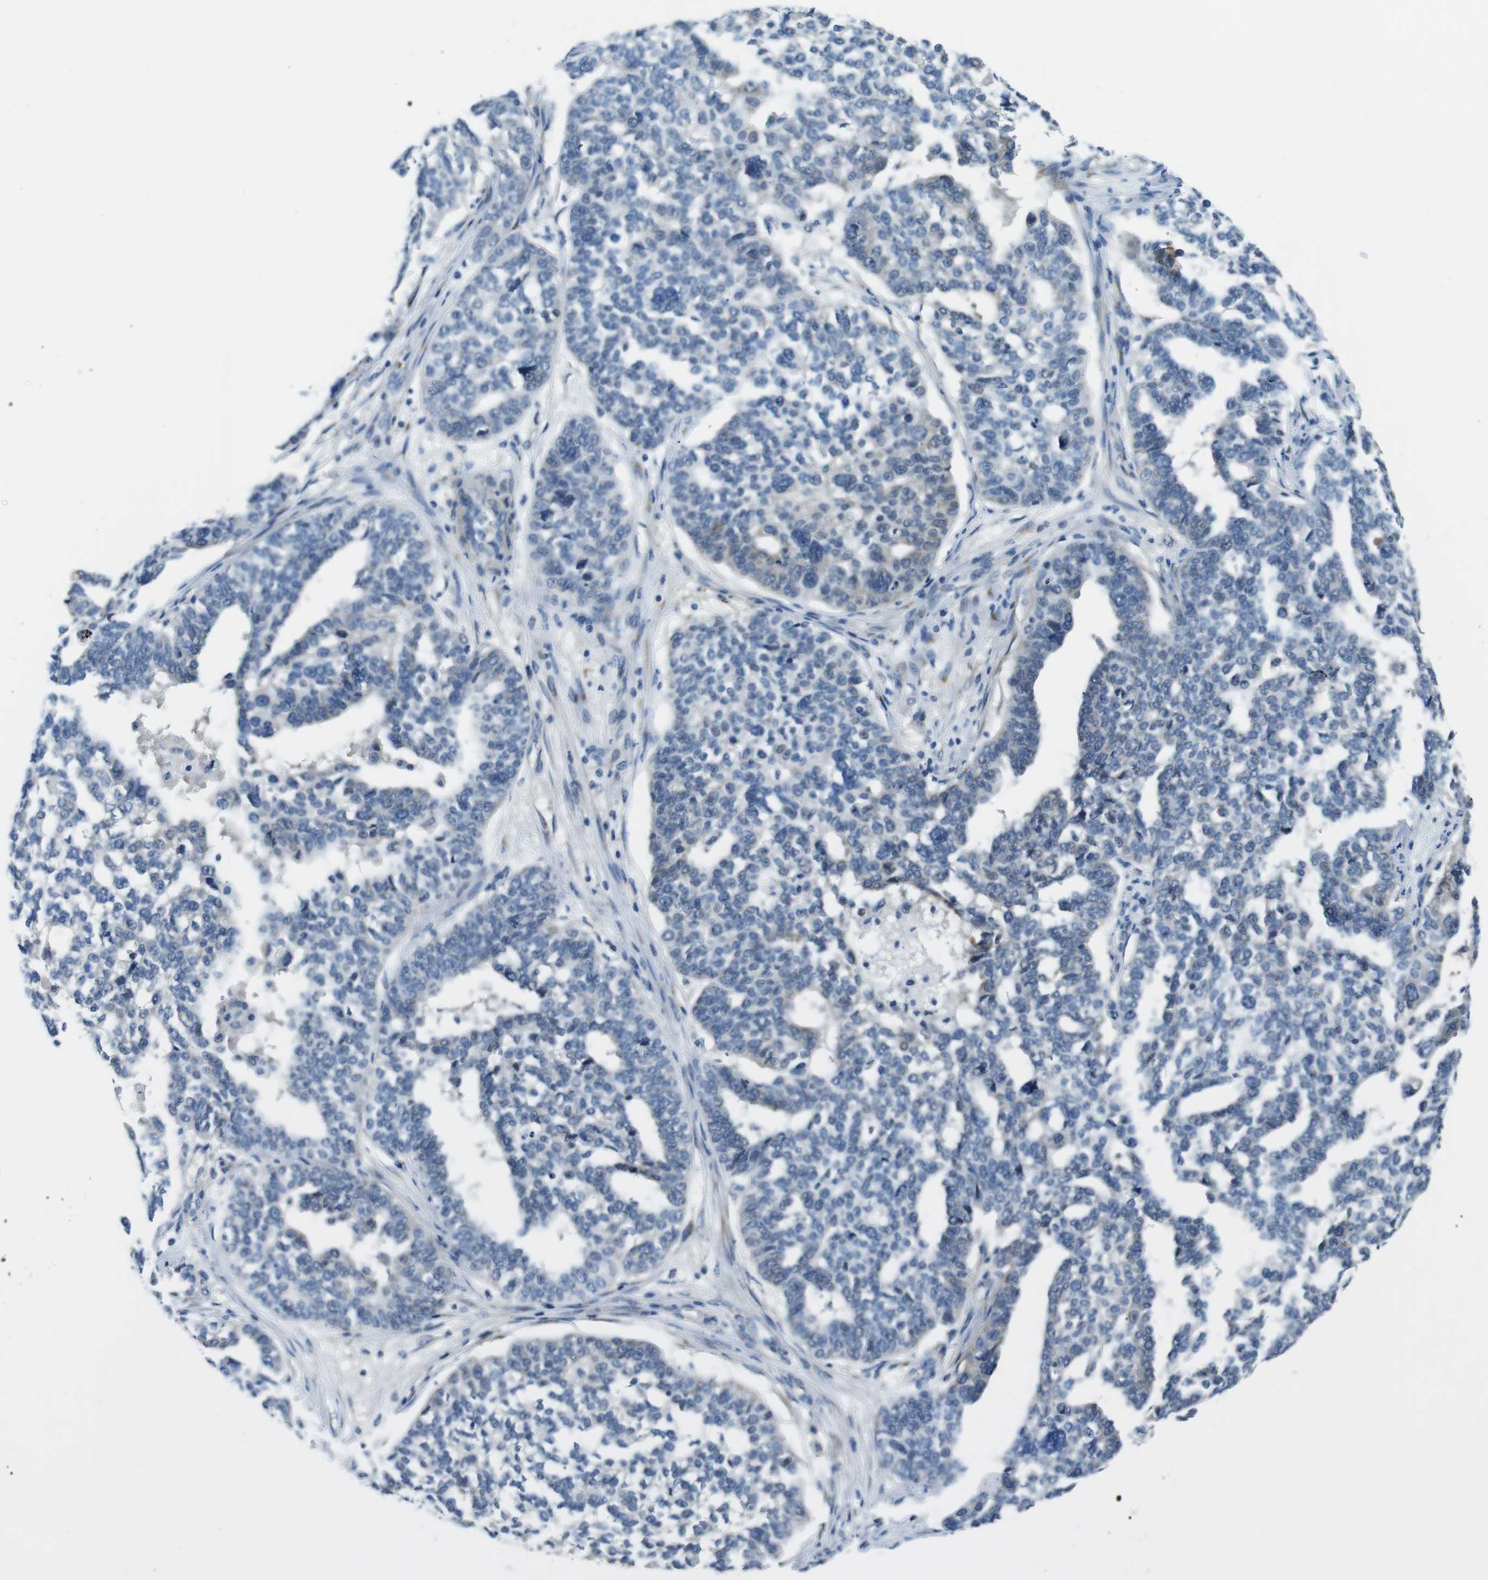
{"staining": {"intensity": "negative", "quantity": "none", "location": "none"}, "tissue": "ovarian cancer", "cell_type": "Tumor cells", "image_type": "cancer", "snomed": [{"axis": "morphology", "description": "Cystadenocarcinoma, serous, NOS"}, {"axis": "topography", "description": "Ovary"}], "caption": "The image reveals no significant positivity in tumor cells of ovarian cancer.", "gene": "WSCD1", "patient": {"sex": "female", "age": 59}}